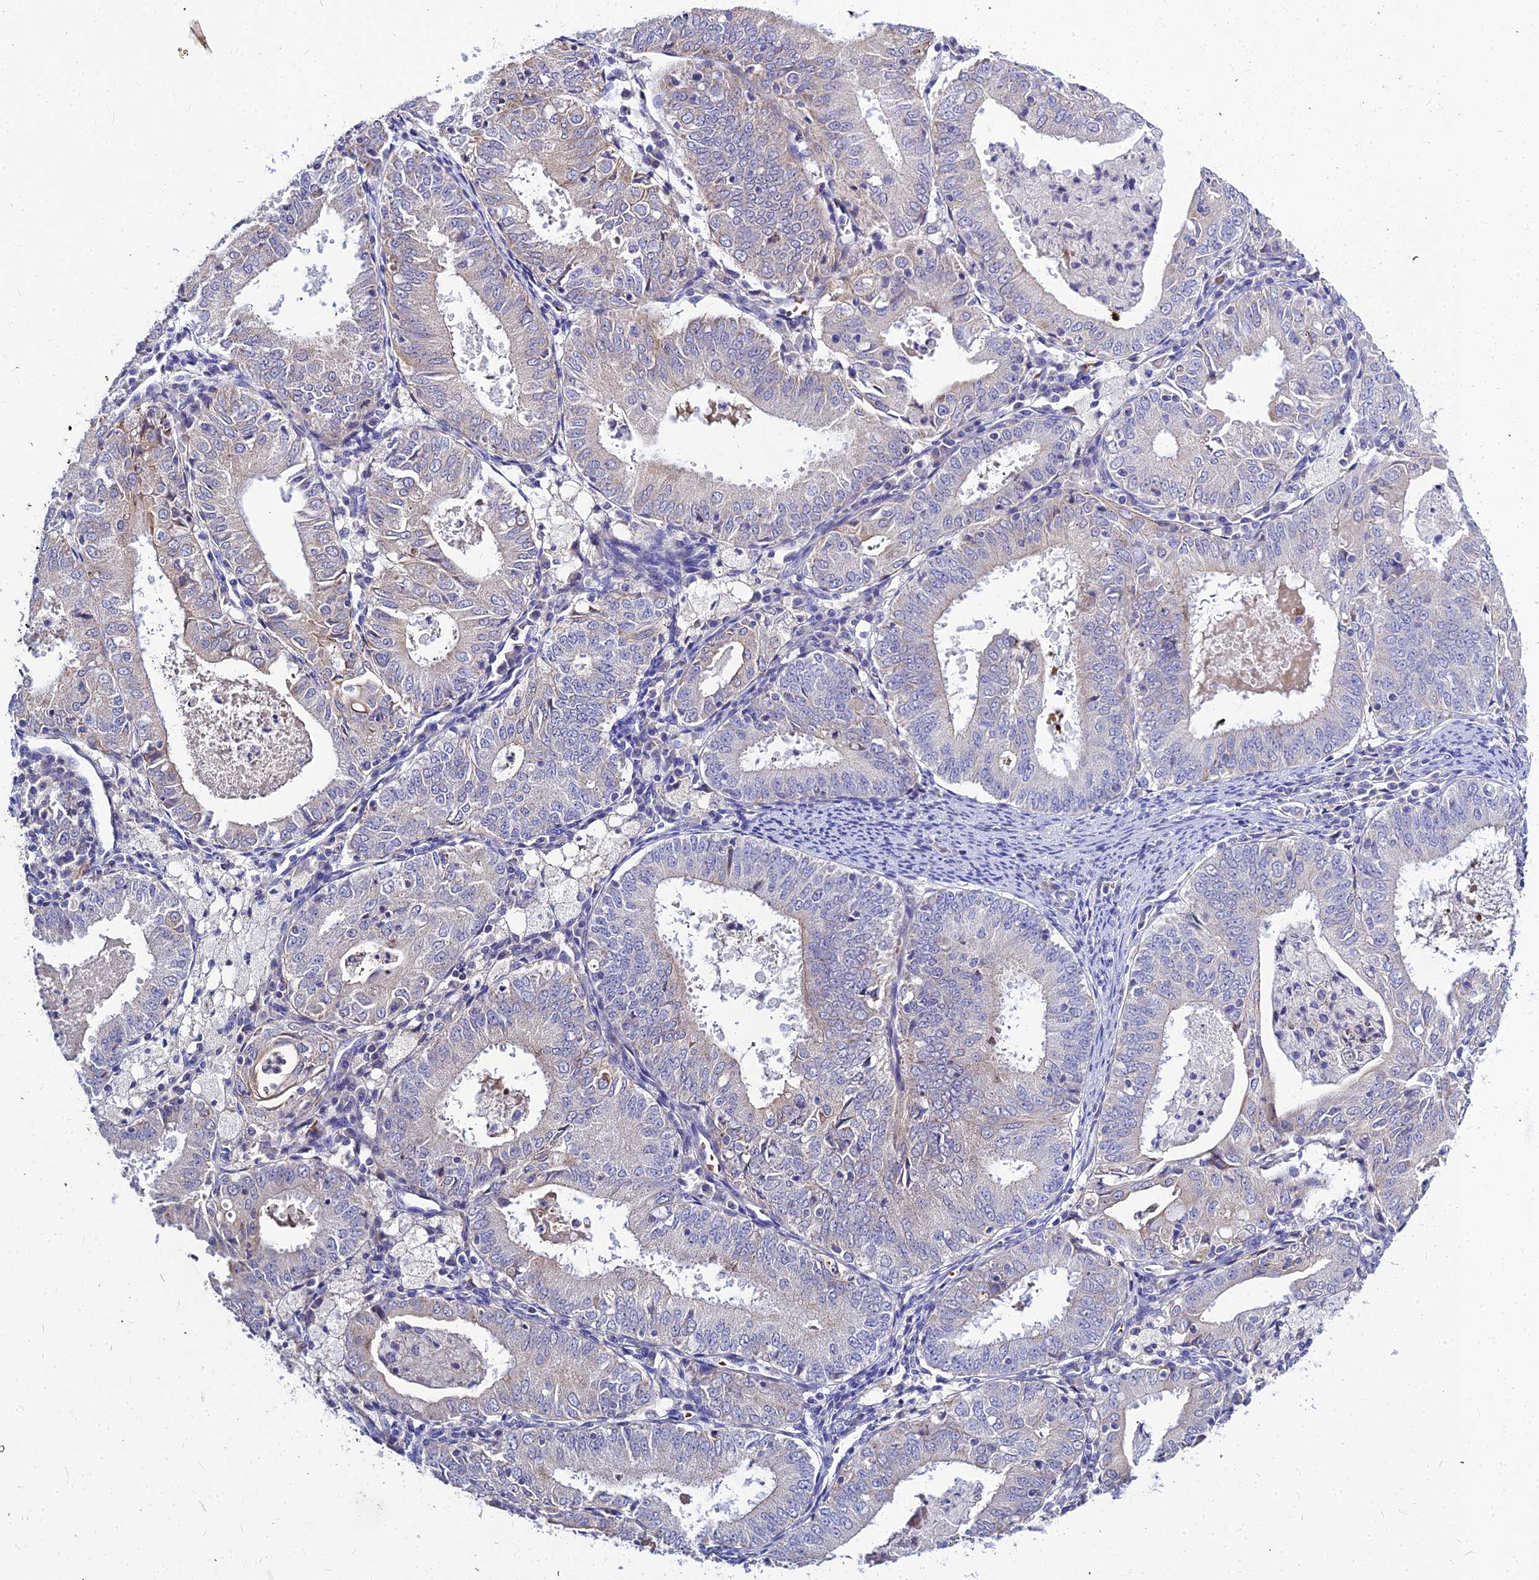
{"staining": {"intensity": "negative", "quantity": "none", "location": "none"}, "tissue": "endometrial cancer", "cell_type": "Tumor cells", "image_type": "cancer", "snomed": [{"axis": "morphology", "description": "Adenocarcinoma, NOS"}, {"axis": "topography", "description": "Endometrium"}], "caption": "Adenocarcinoma (endometrial) was stained to show a protein in brown. There is no significant staining in tumor cells.", "gene": "DMRTA1", "patient": {"sex": "female", "age": 57}}